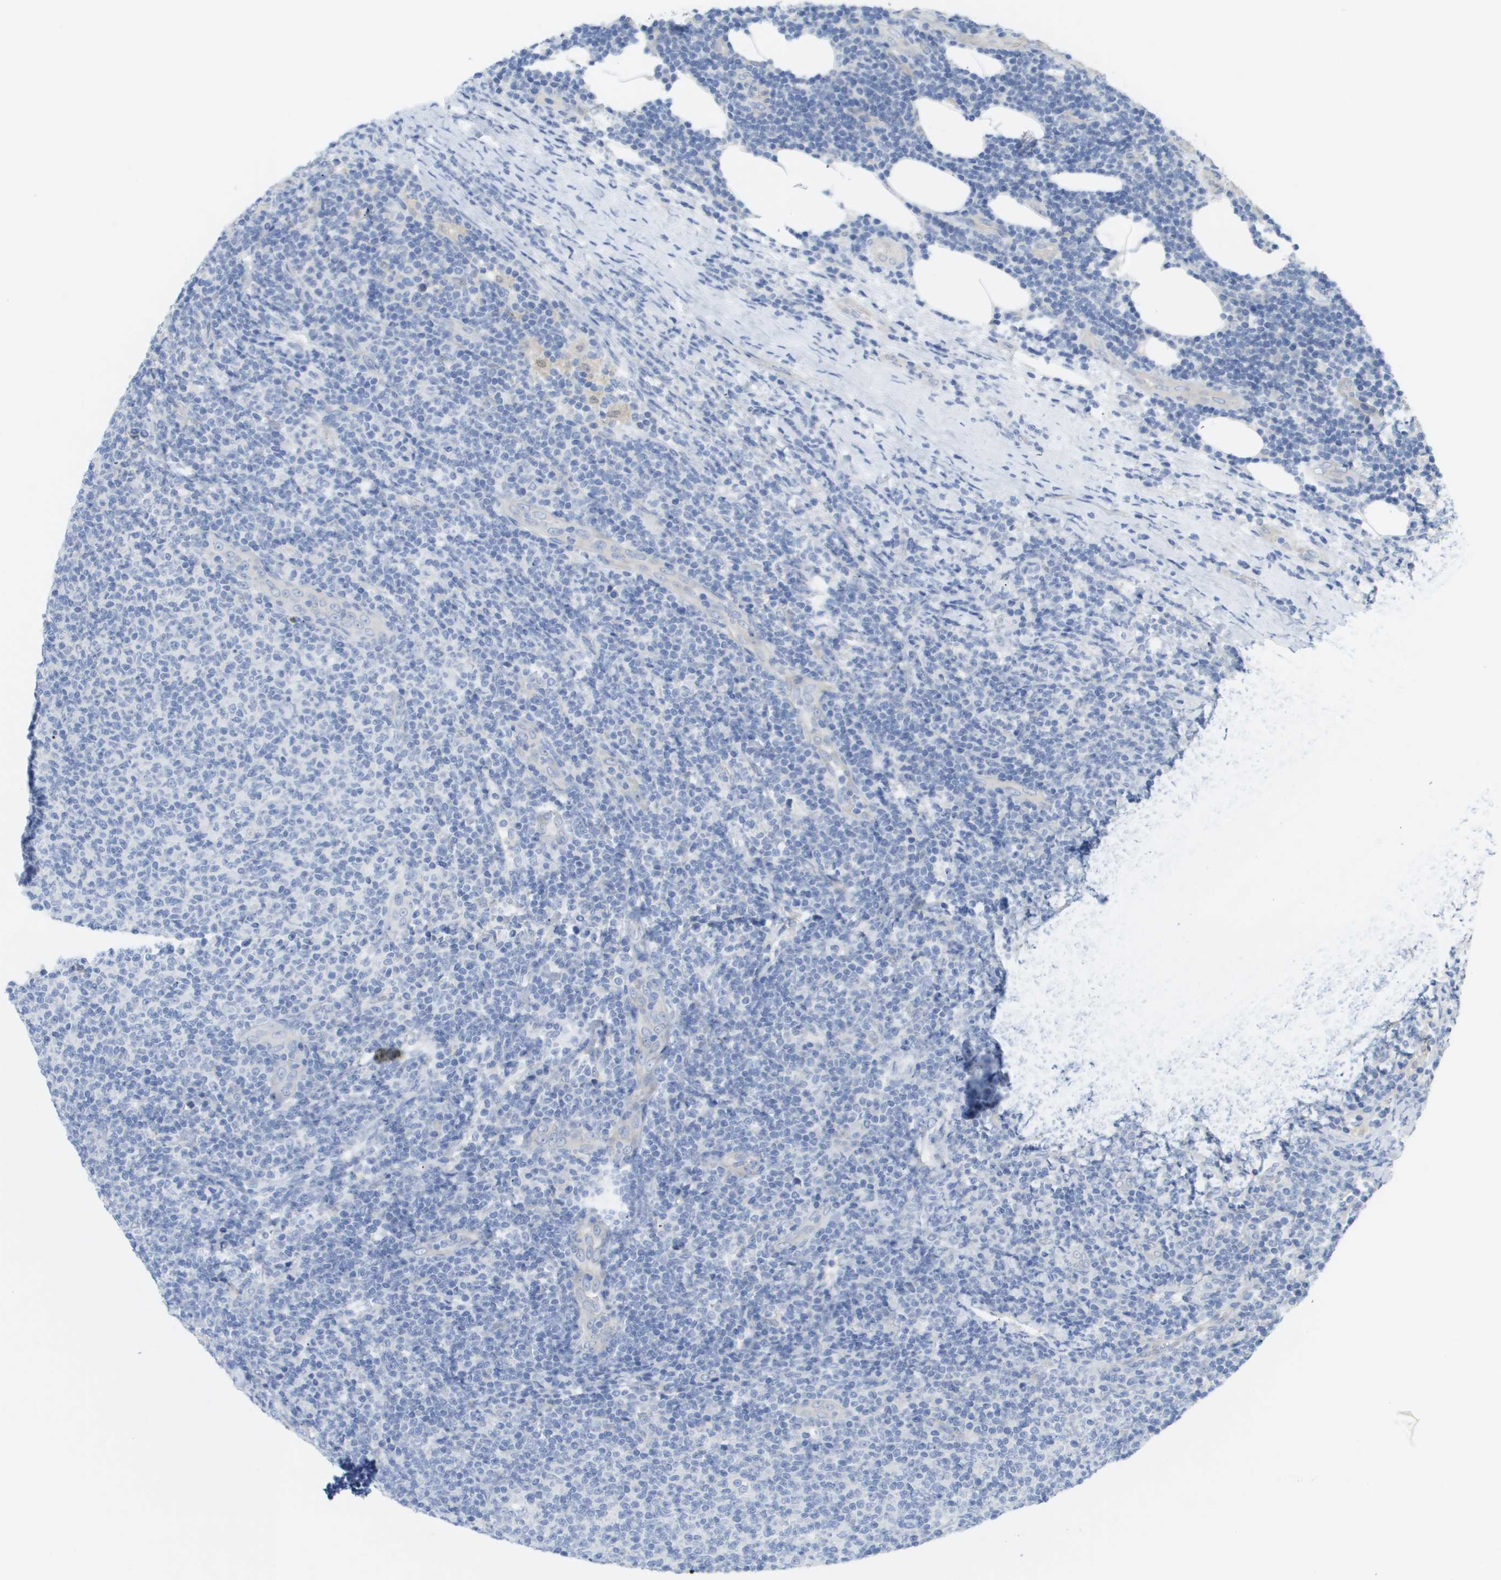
{"staining": {"intensity": "negative", "quantity": "none", "location": "none"}, "tissue": "lymphoma", "cell_type": "Tumor cells", "image_type": "cancer", "snomed": [{"axis": "morphology", "description": "Malignant lymphoma, non-Hodgkin's type, Low grade"}, {"axis": "topography", "description": "Lymph node"}], "caption": "Immunohistochemistry of human lymphoma shows no expression in tumor cells.", "gene": "MYL3", "patient": {"sex": "male", "age": 66}}